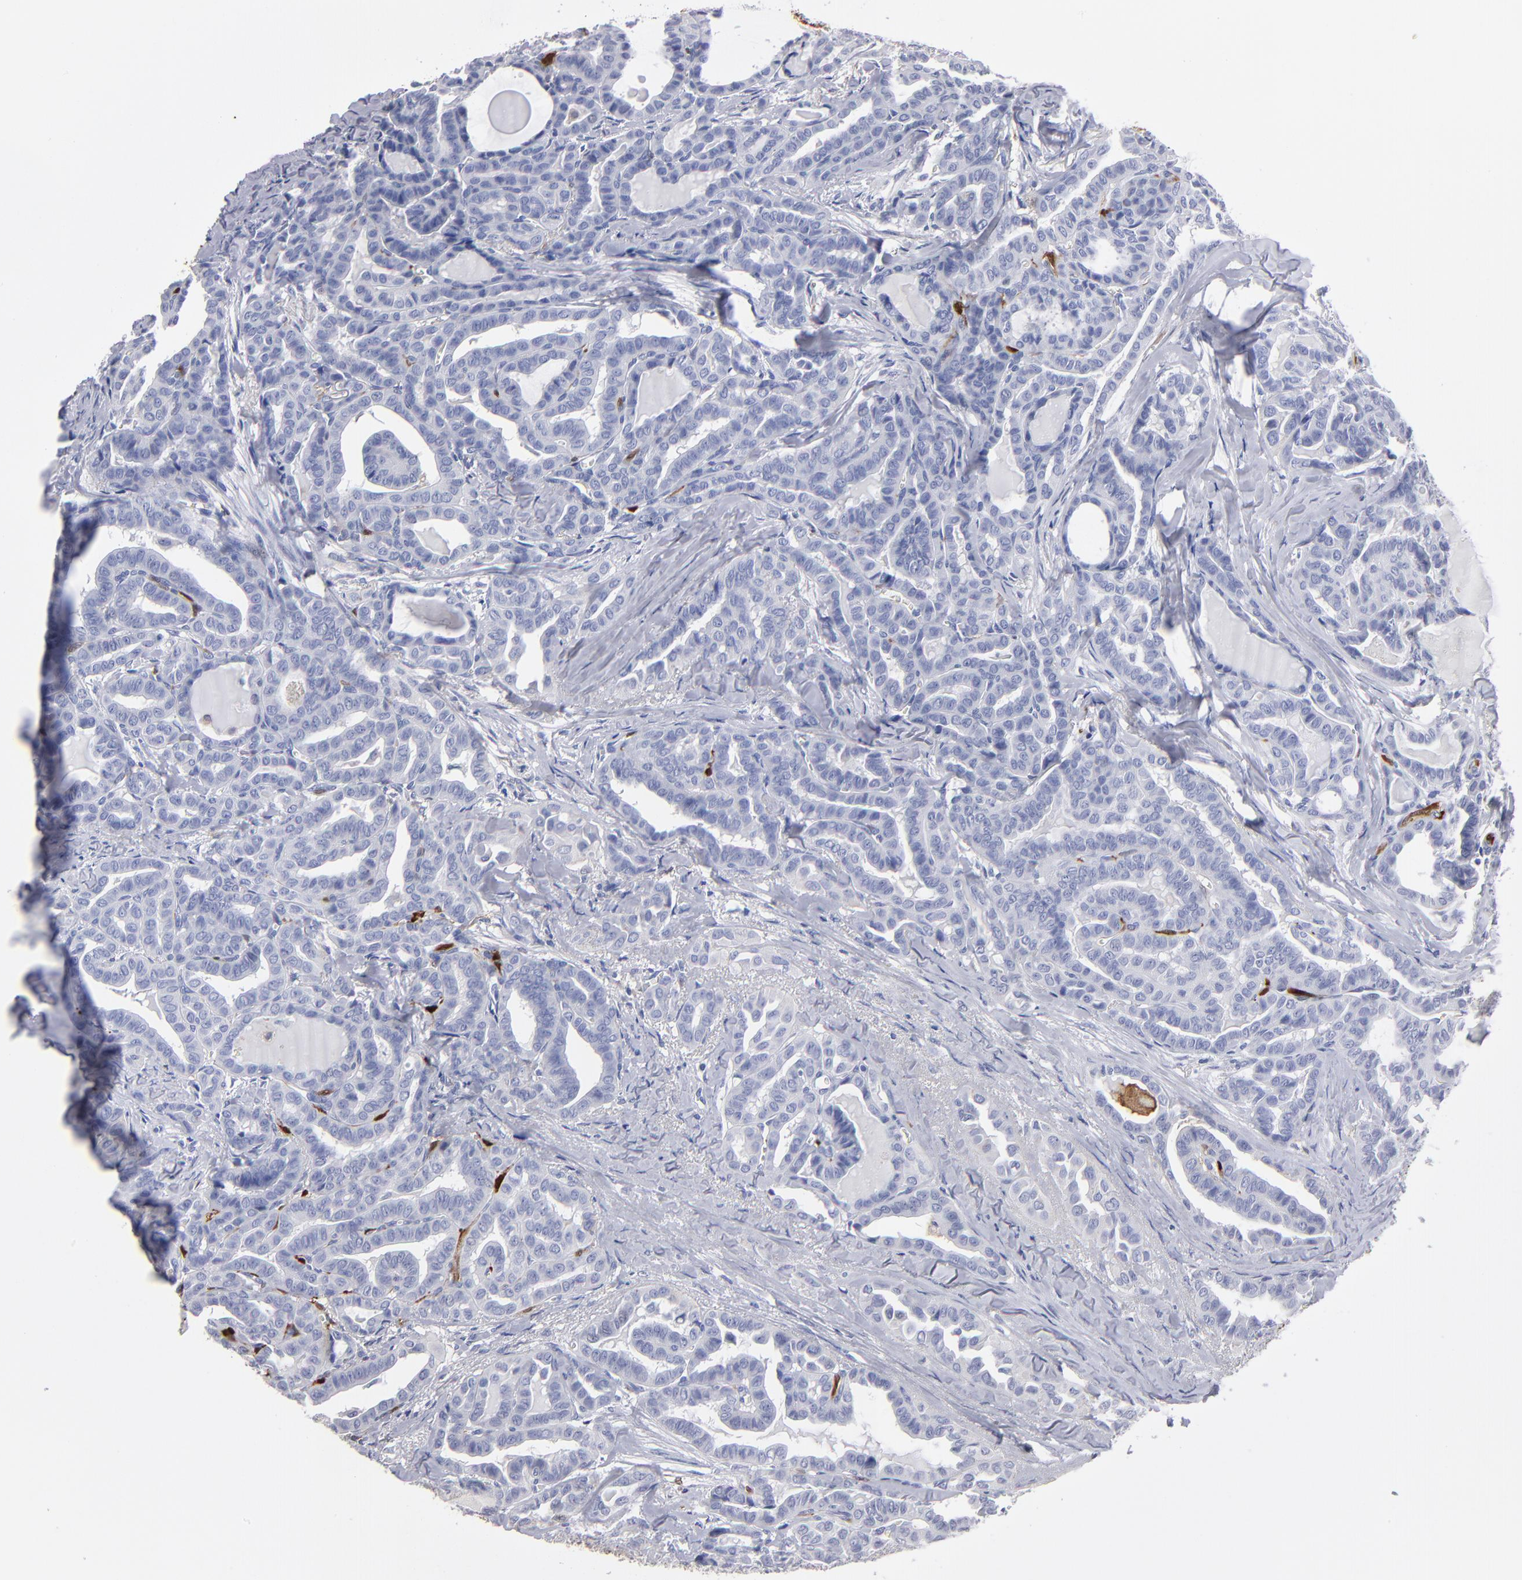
{"staining": {"intensity": "negative", "quantity": "none", "location": "none"}, "tissue": "thyroid cancer", "cell_type": "Tumor cells", "image_type": "cancer", "snomed": [{"axis": "morphology", "description": "Carcinoma, NOS"}, {"axis": "topography", "description": "Thyroid gland"}], "caption": "The micrograph demonstrates no significant positivity in tumor cells of carcinoma (thyroid). (Stains: DAB (3,3'-diaminobenzidine) immunohistochemistry (IHC) with hematoxylin counter stain, Microscopy: brightfield microscopy at high magnification).", "gene": "FABP4", "patient": {"sex": "female", "age": 91}}